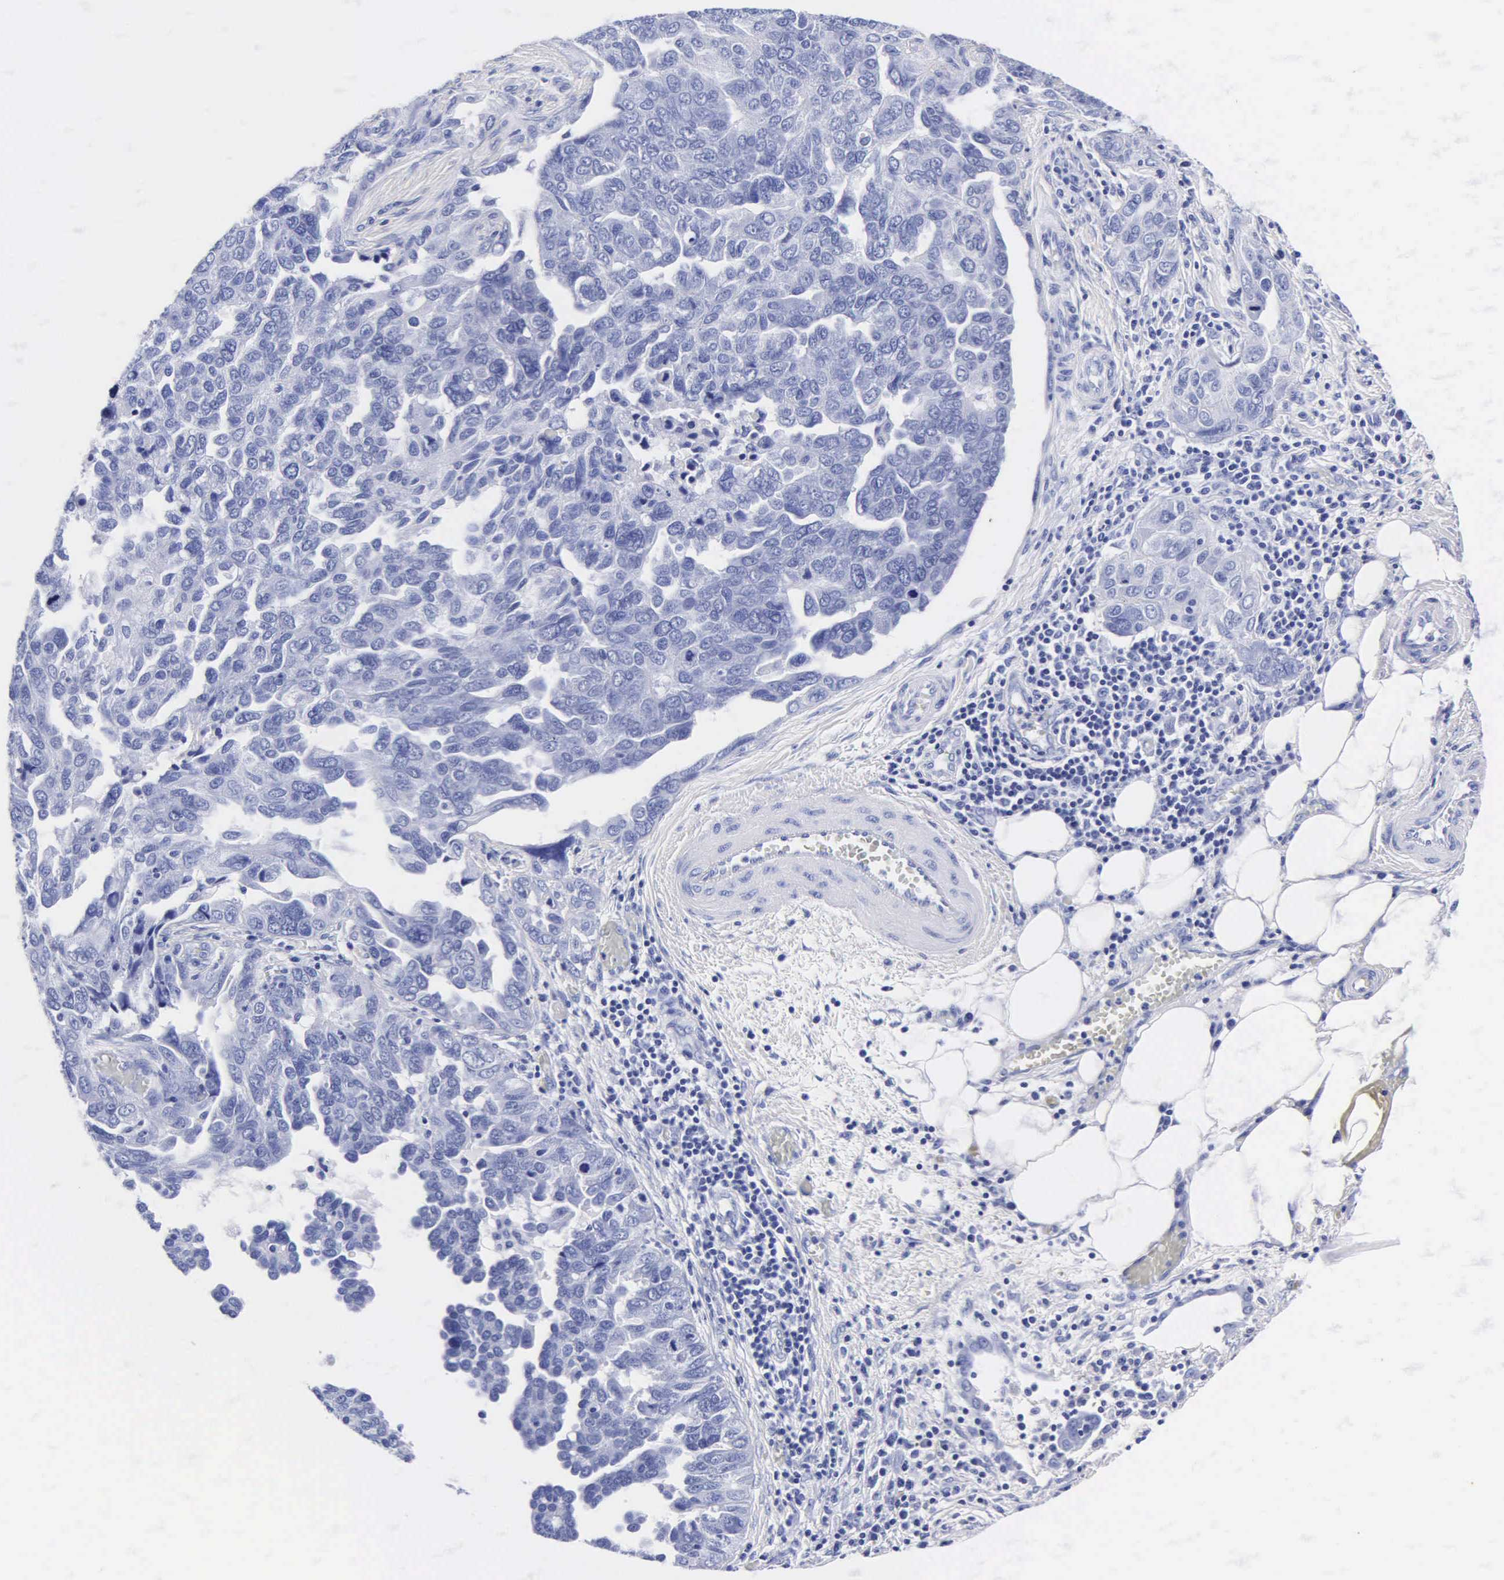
{"staining": {"intensity": "negative", "quantity": "none", "location": "none"}, "tissue": "ovarian cancer", "cell_type": "Tumor cells", "image_type": "cancer", "snomed": [{"axis": "morphology", "description": "Cystadenocarcinoma, serous, NOS"}, {"axis": "topography", "description": "Ovary"}], "caption": "This is a photomicrograph of immunohistochemistry (IHC) staining of ovarian cancer (serous cystadenocarcinoma), which shows no staining in tumor cells.", "gene": "MB", "patient": {"sex": "female", "age": 64}}